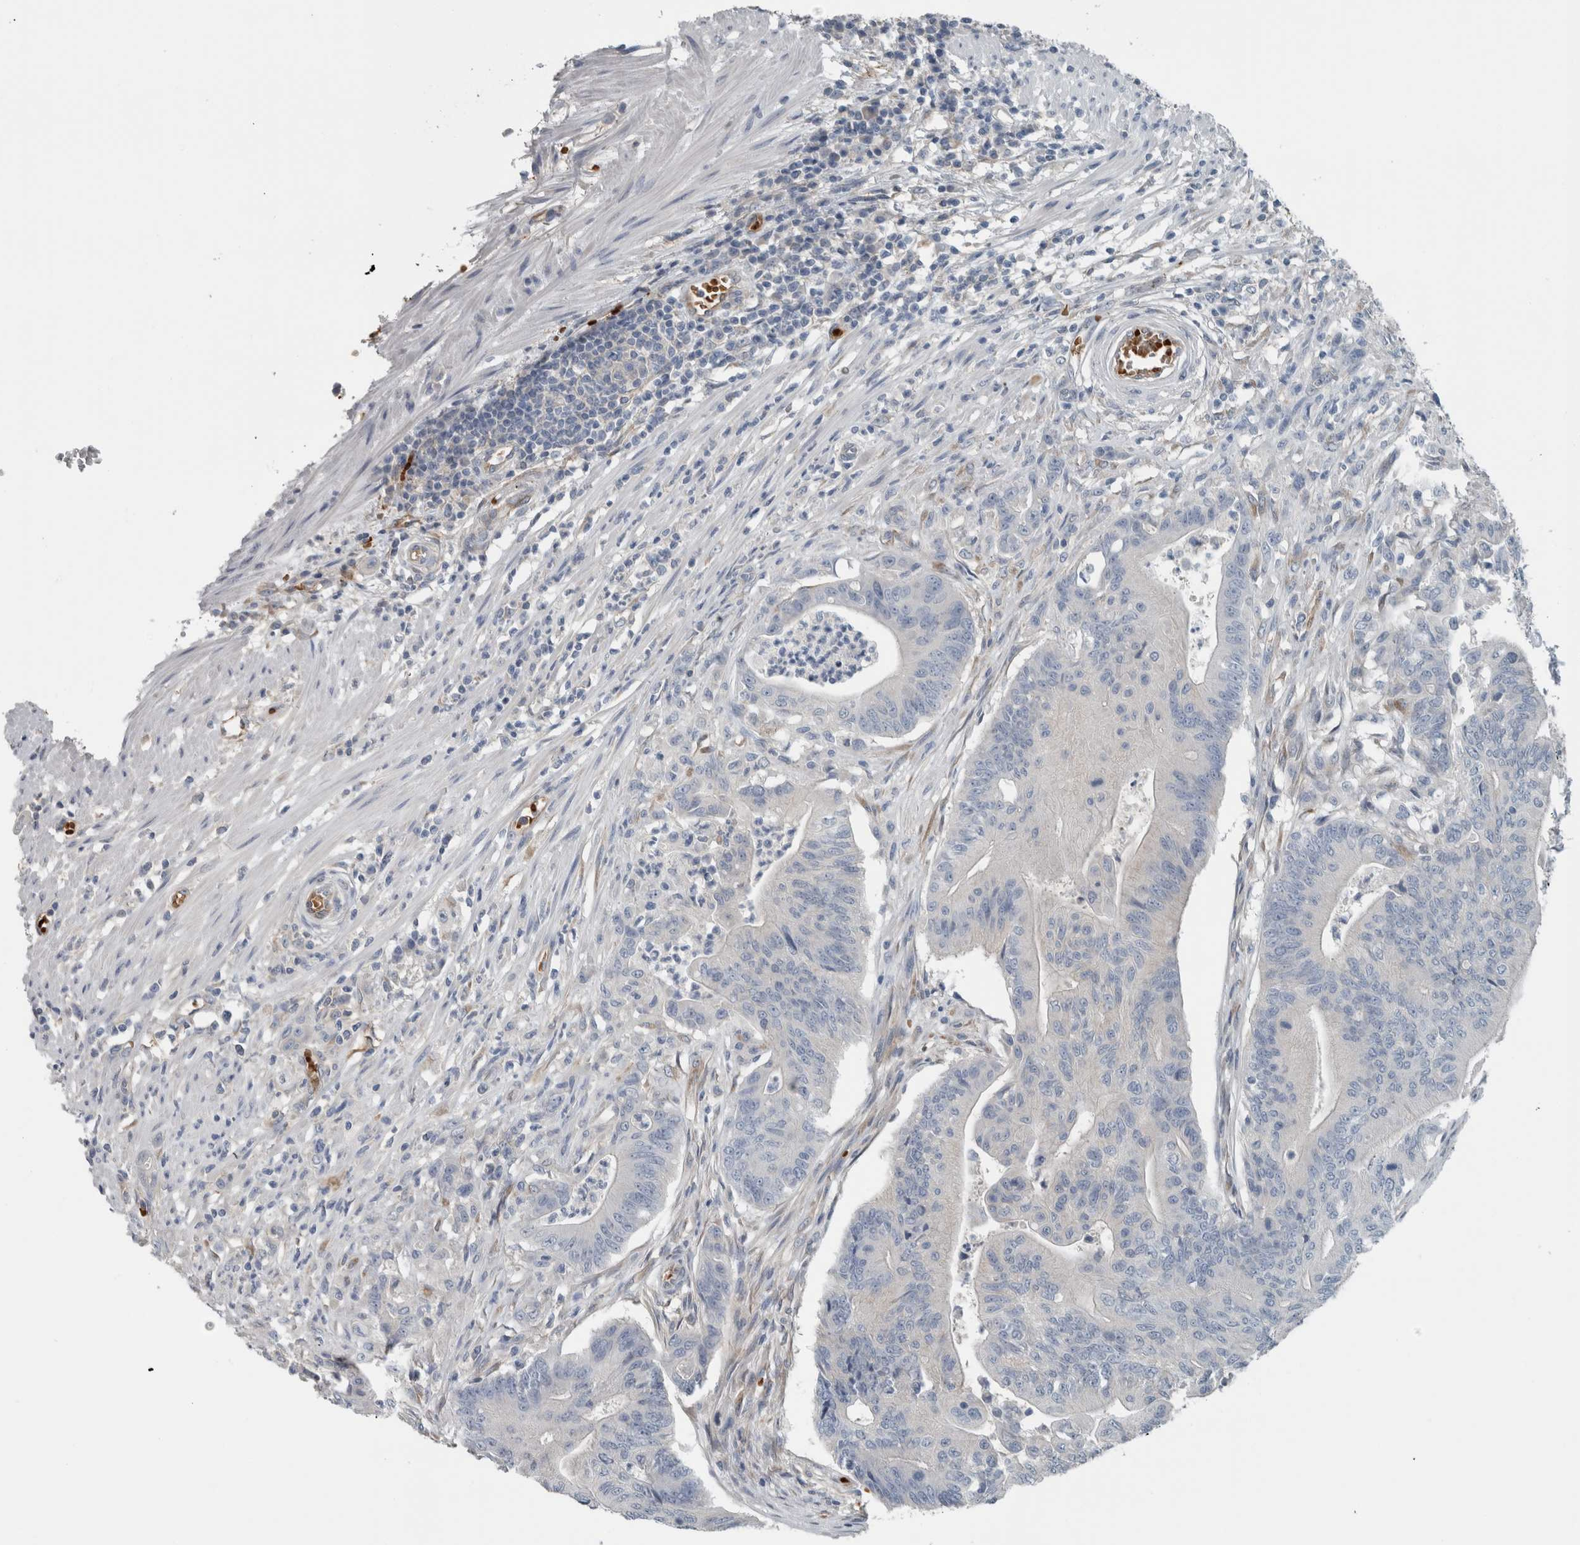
{"staining": {"intensity": "negative", "quantity": "none", "location": "none"}, "tissue": "colorectal cancer", "cell_type": "Tumor cells", "image_type": "cancer", "snomed": [{"axis": "morphology", "description": "Adenoma, NOS"}, {"axis": "morphology", "description": "Adenocarcinoma, NOS"}, {"axis": "topography", "description": "Colon"}], "caption": "Immunohistochemistry photomicrograph of neoplastic tissue: human adenocarcinoma (colorectal) stained with DAB displays no significant protein expression in tumor cells.", "gene": "SH3GL2", "patient": {"sex": "male", "age": 79}}